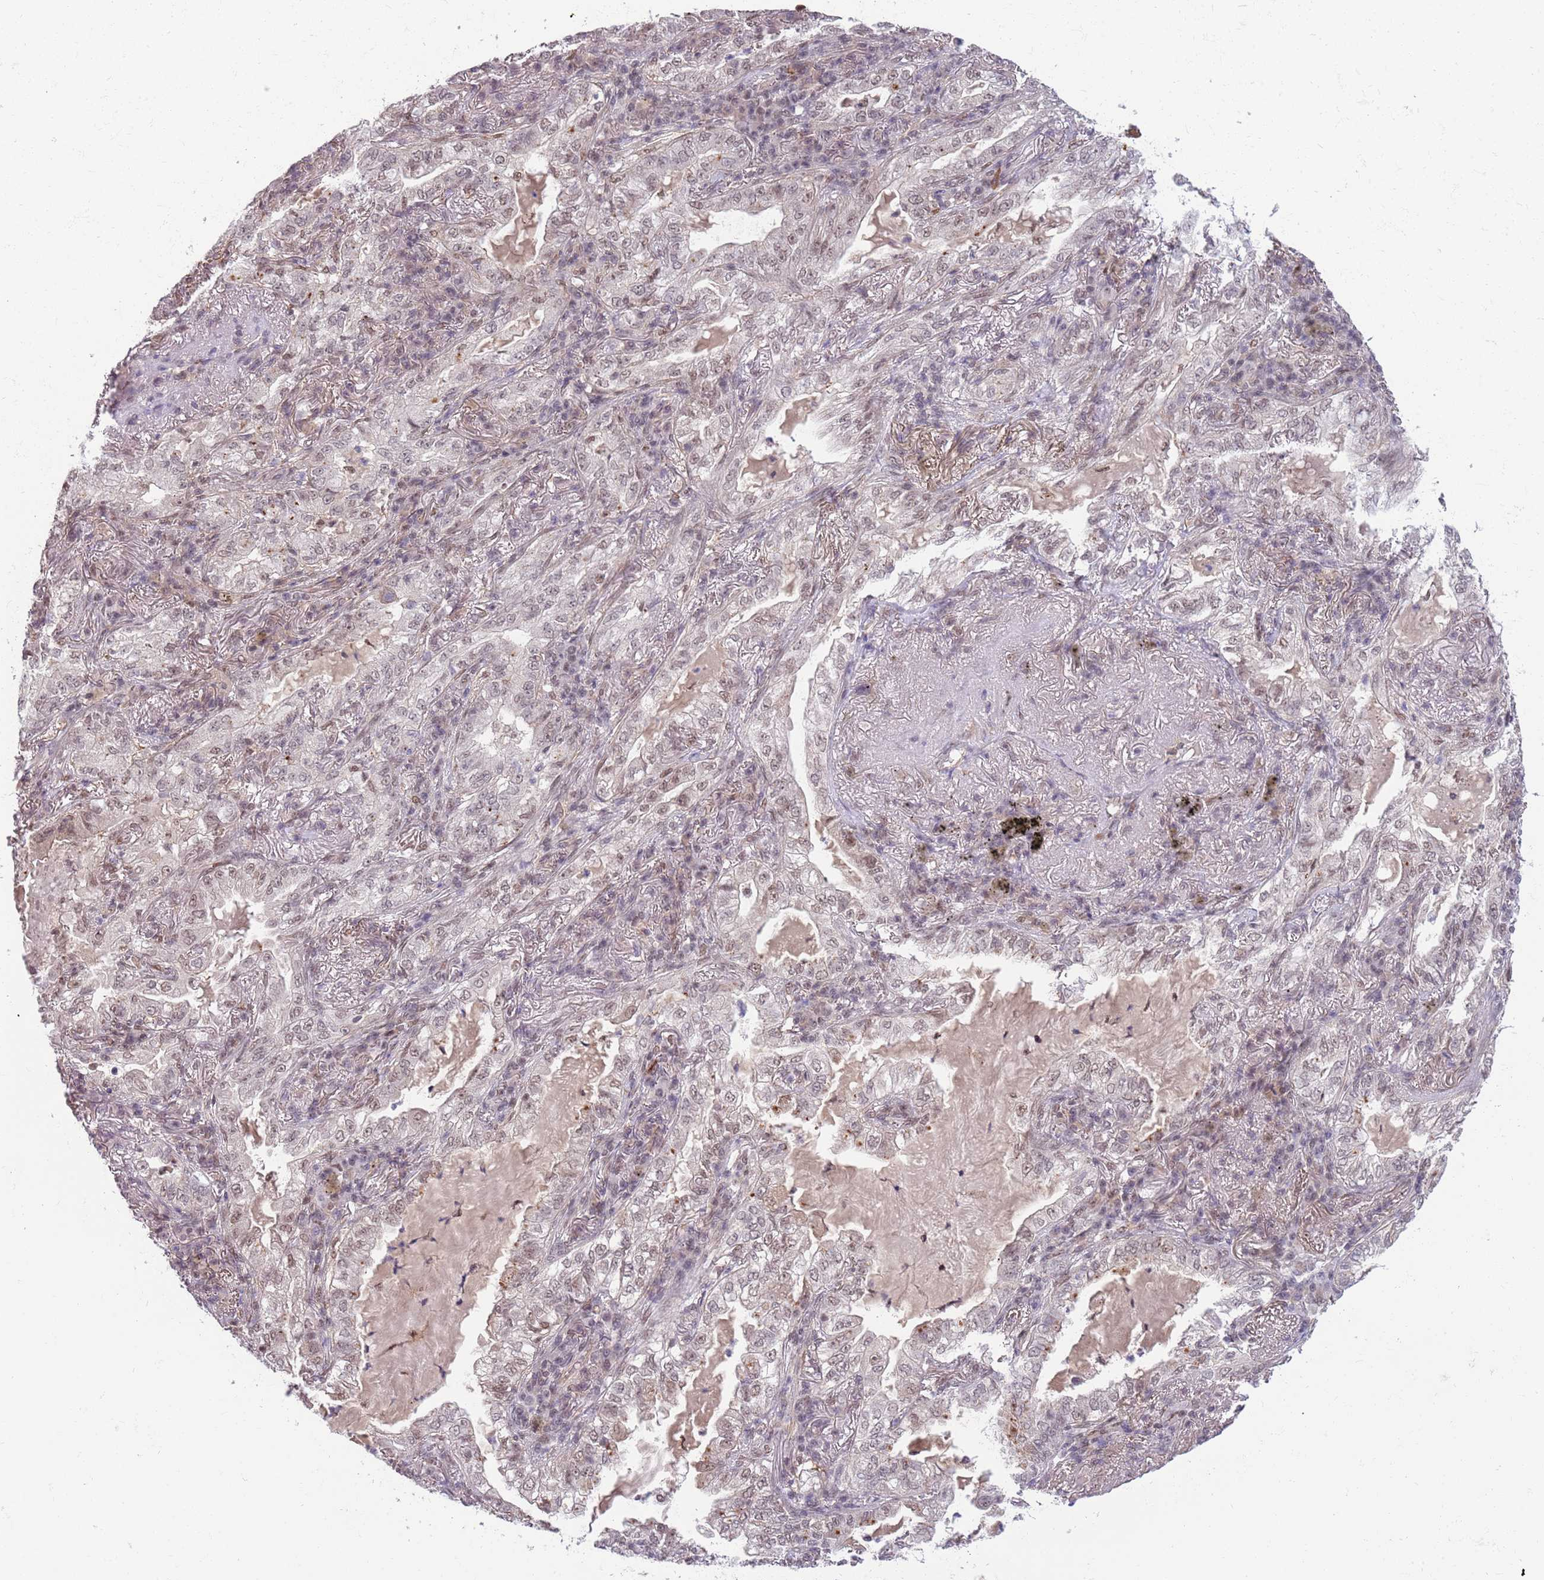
{"staining": {"intensity": "moderate", "quantity": "25%-75%", "location": "nuclear"}, "tissue": "lung cancer", "cell_type": "Tumor cells", "image_type": "cancer", "snomed": [{"axis": "morphology", "description": "Adenocarcinoma, NOS"}, {"axis": "topography", "description": "Lung"}], "caption": "A brown stain highlights moderate nuclear staining of a protein in human lung cancer (adenocarcinoma) tumor cells. (DAB IHC with brightfield microscopy, high magnification).", "gene": "ZBTB7A", "patient": {"sex": "female", "age": 73}}